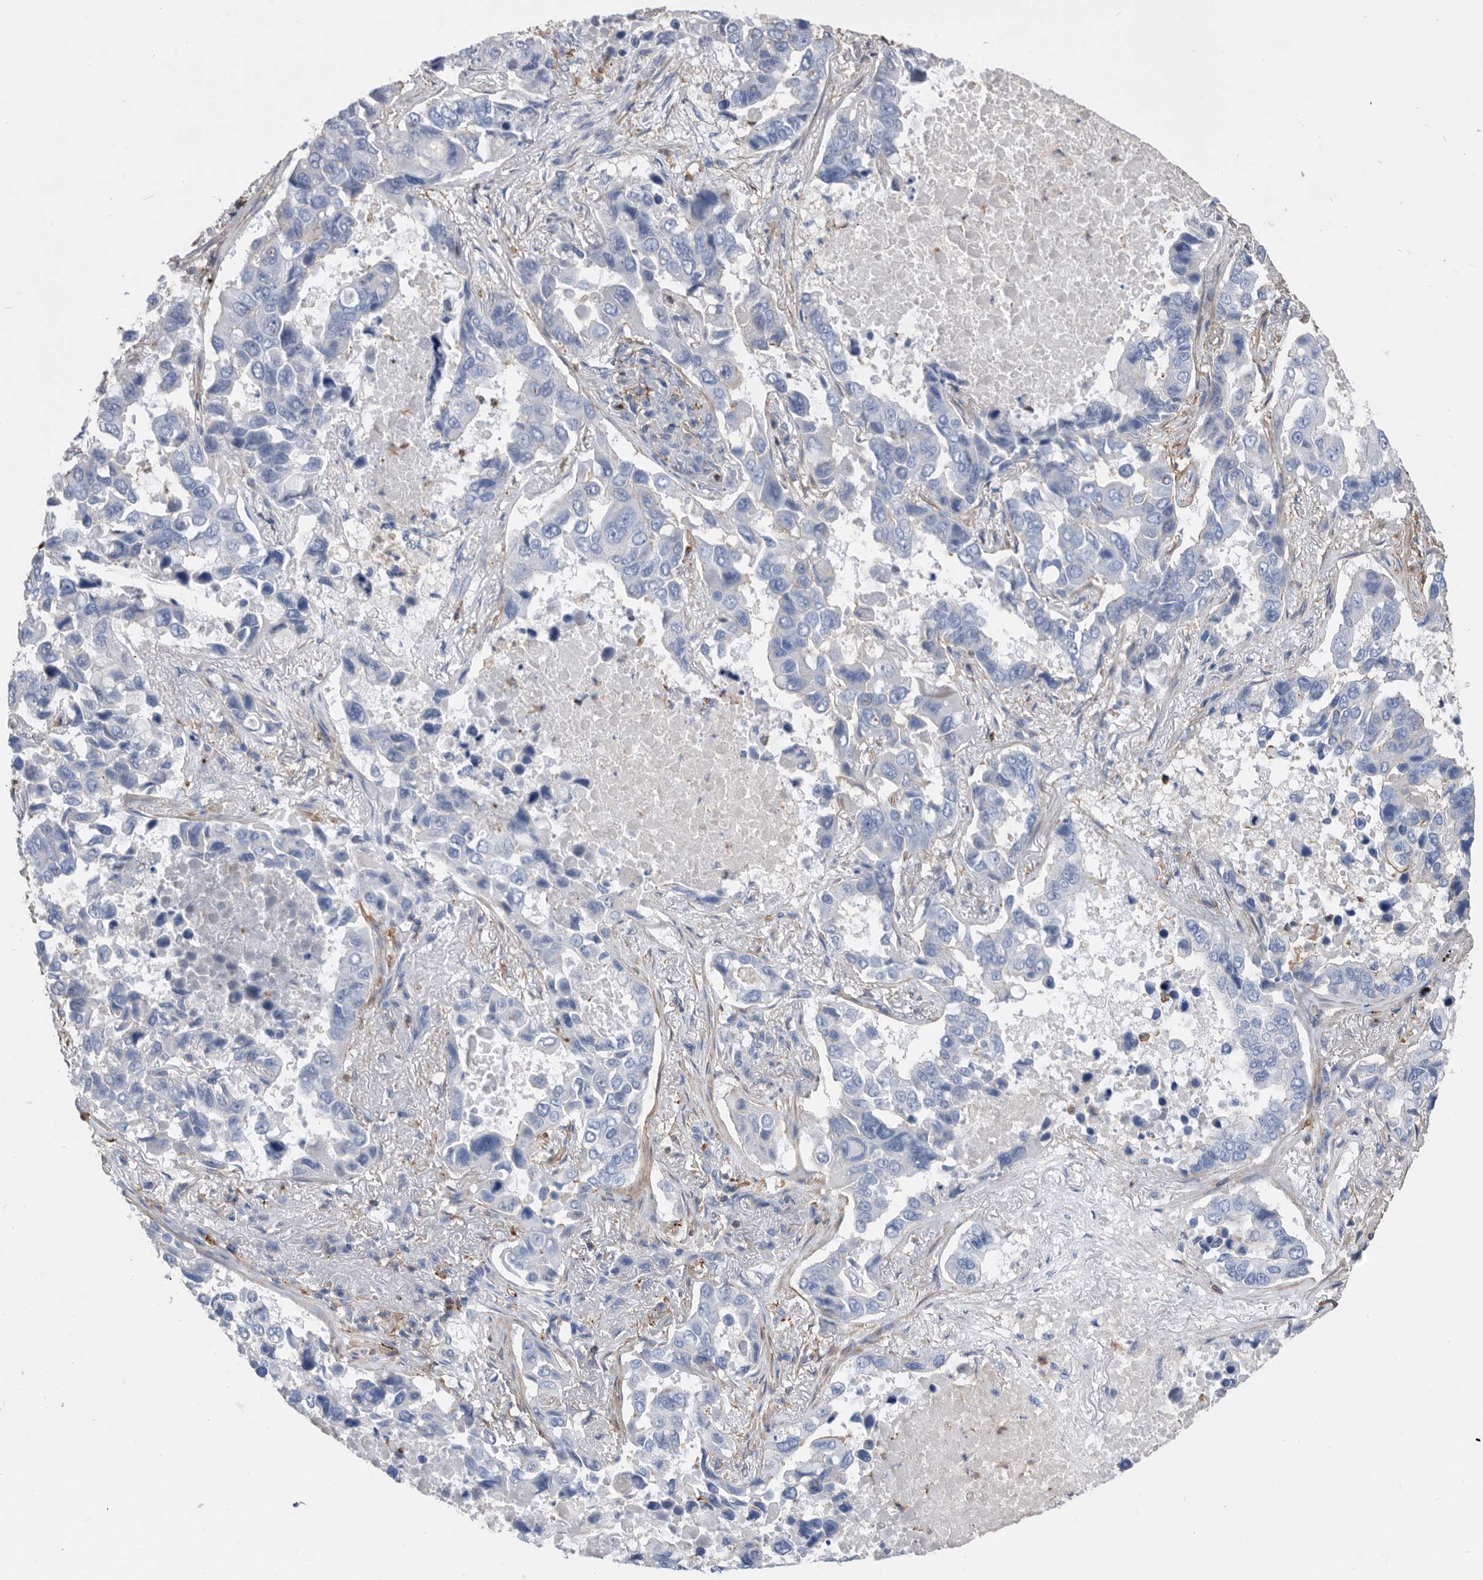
{"staining": {"intensity": "negative", "quantity": "none", "location": "none"}, "tissue": "lung cancer", "cell_type": "Tumor cells", "image_type": "cancer", "snomed": [{"axis": "morphology", "description": "Adenocarcinoma, NOS"}, {"axis": "topography", "description": "Lung"}], "caption": "DAB (3,3'-diaminobenzidine) immunohistochemical staining of adenocarcinoma (lung) shows no significant positivity in tumor cells.", "gene": "MS4A4A", "patient": {"sex": "male", "age": 64}}